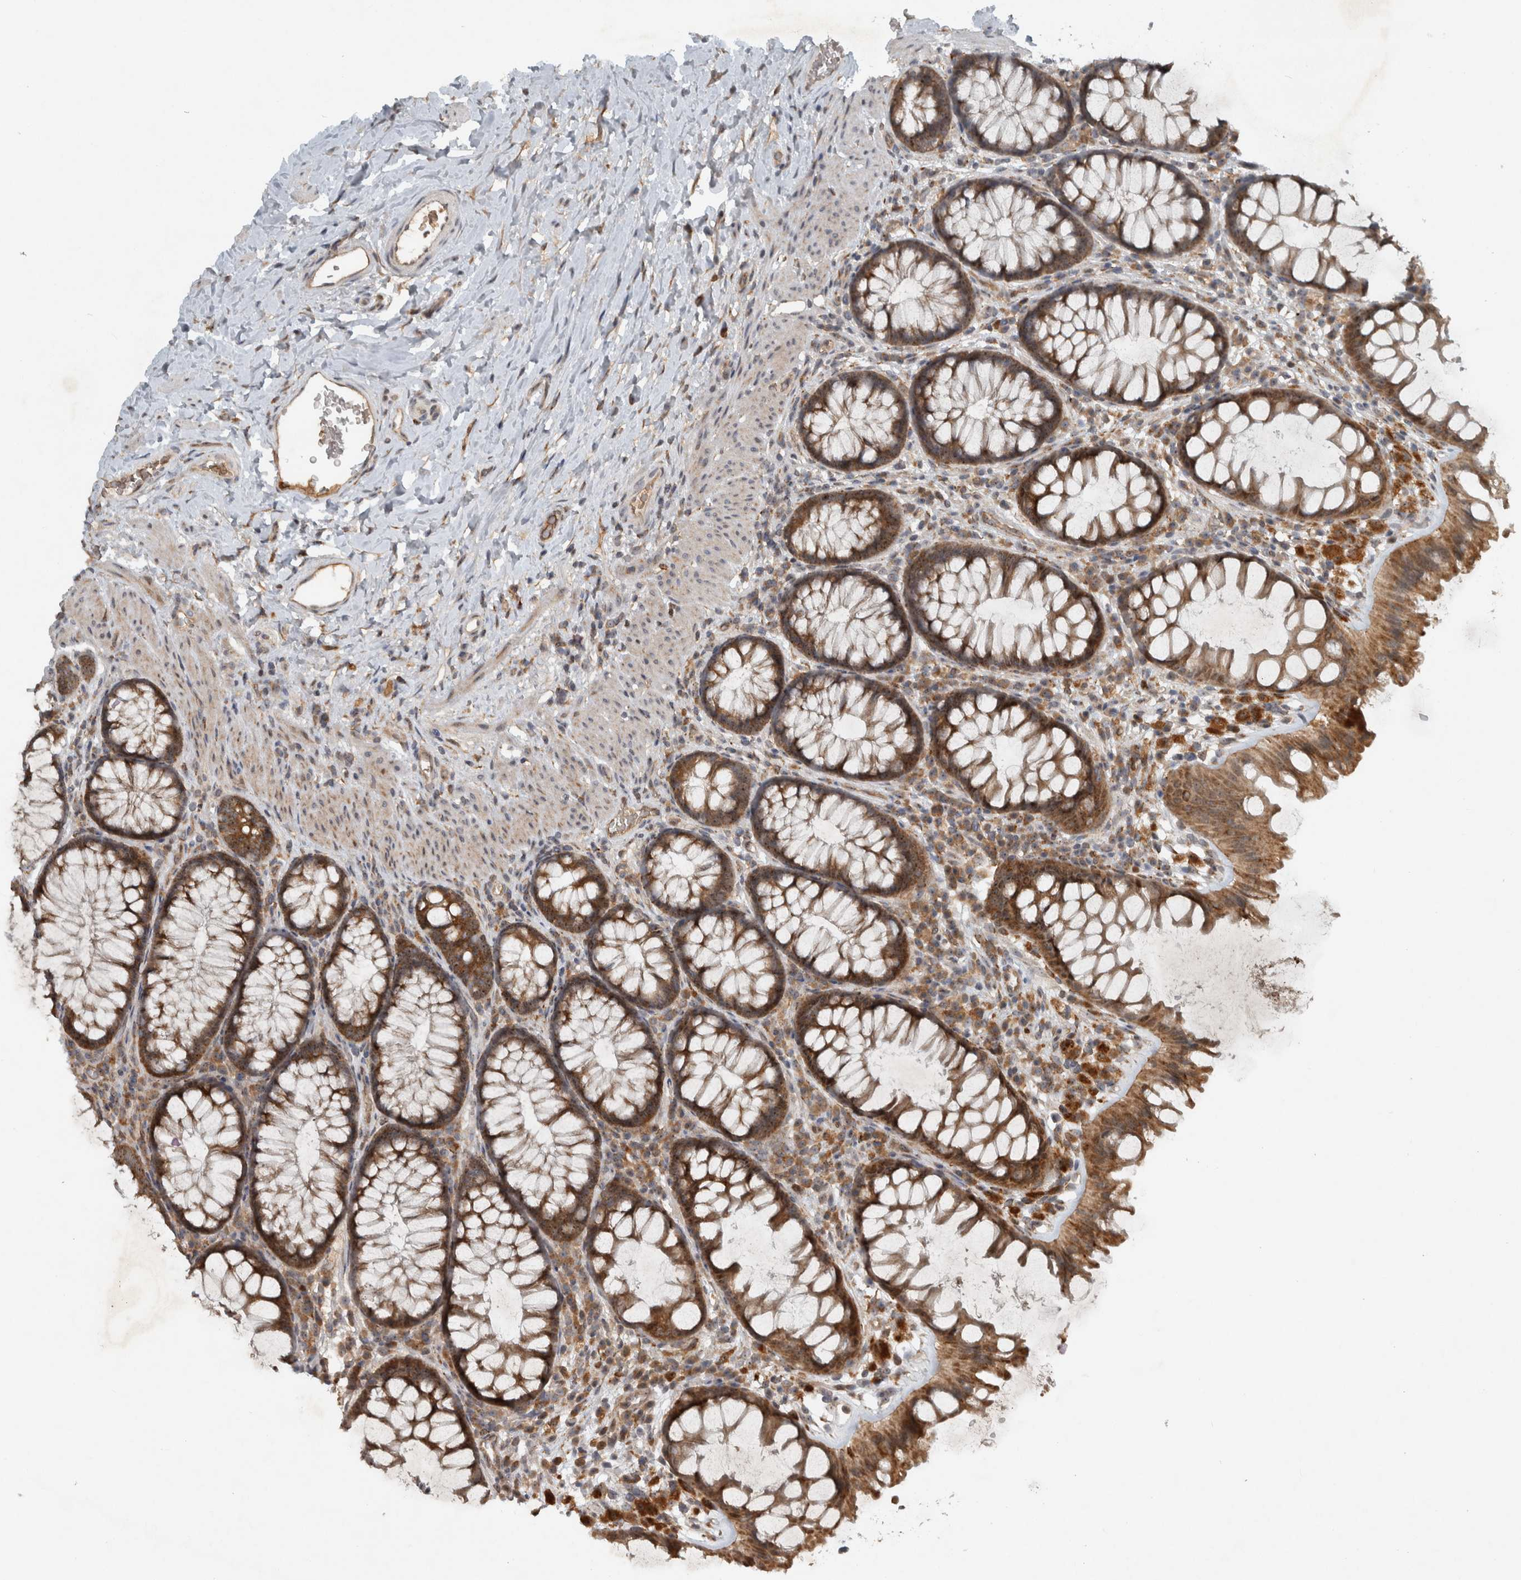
{"staining": {"intensity": "weak", "quantity": "25%-75%", "location": "cytoplasmic/membranous"}, "tissue": "colon", "cell_type": "Endothelial cells", "image_type": "normal", "snomed": [{"axis": "morphology", "description": "Normal tissue, NOS"}, {"axis": "topography", "description": "Colon"}], "caption": "Colon stained with immunohistochemistry reveals weak cytoplasmic/membranous staining in about 25%-75% of endothelial cells.", "gene": "GPR137B", "patient": {"sex": "female", "age": 62}}